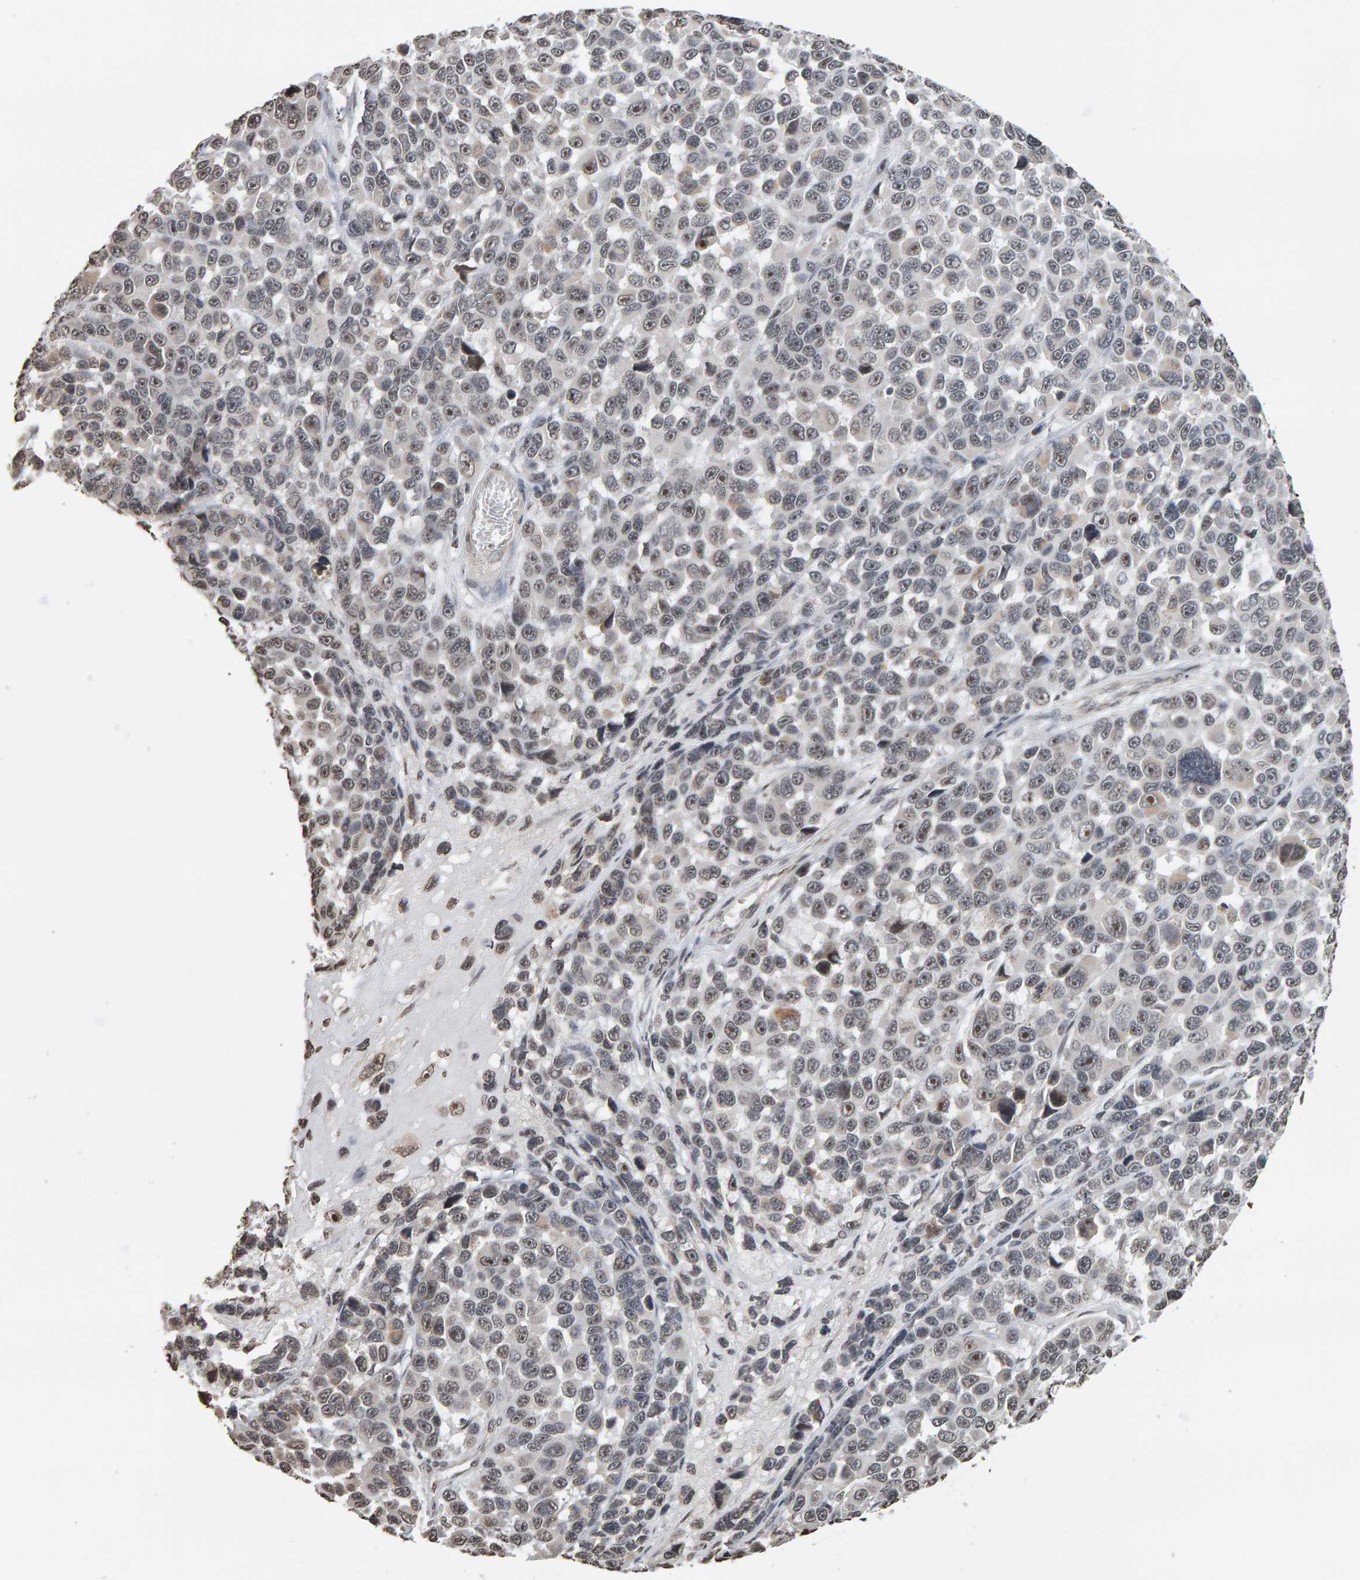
{"staining": {"intensity": "weak", "quantity": "25%-75%", "location": "nuclear"}, "tissue": "melanoma", "cell_type": "Tumor cells", "image_type": "cancer", "snomed": [{"axis": "morphology", "description": "Malignant melanoma, NOS"}, {"axis": "topography", "description": "Skin"}], "caption": "Protein positivity by immunohistochemistry (IHC) displays weak nuclear expression in approximately 25%-75% of tumor cells in malignant melanoma. The staining was performed using DAB (3,3'-diaminobenzidine) to visualize the protein expression in brown, while the nuclei were stained in blue with hematoxylin (Magnification: 20x).", "gene": "AFF4", "patient": {"sex": "male", "age": 53}}